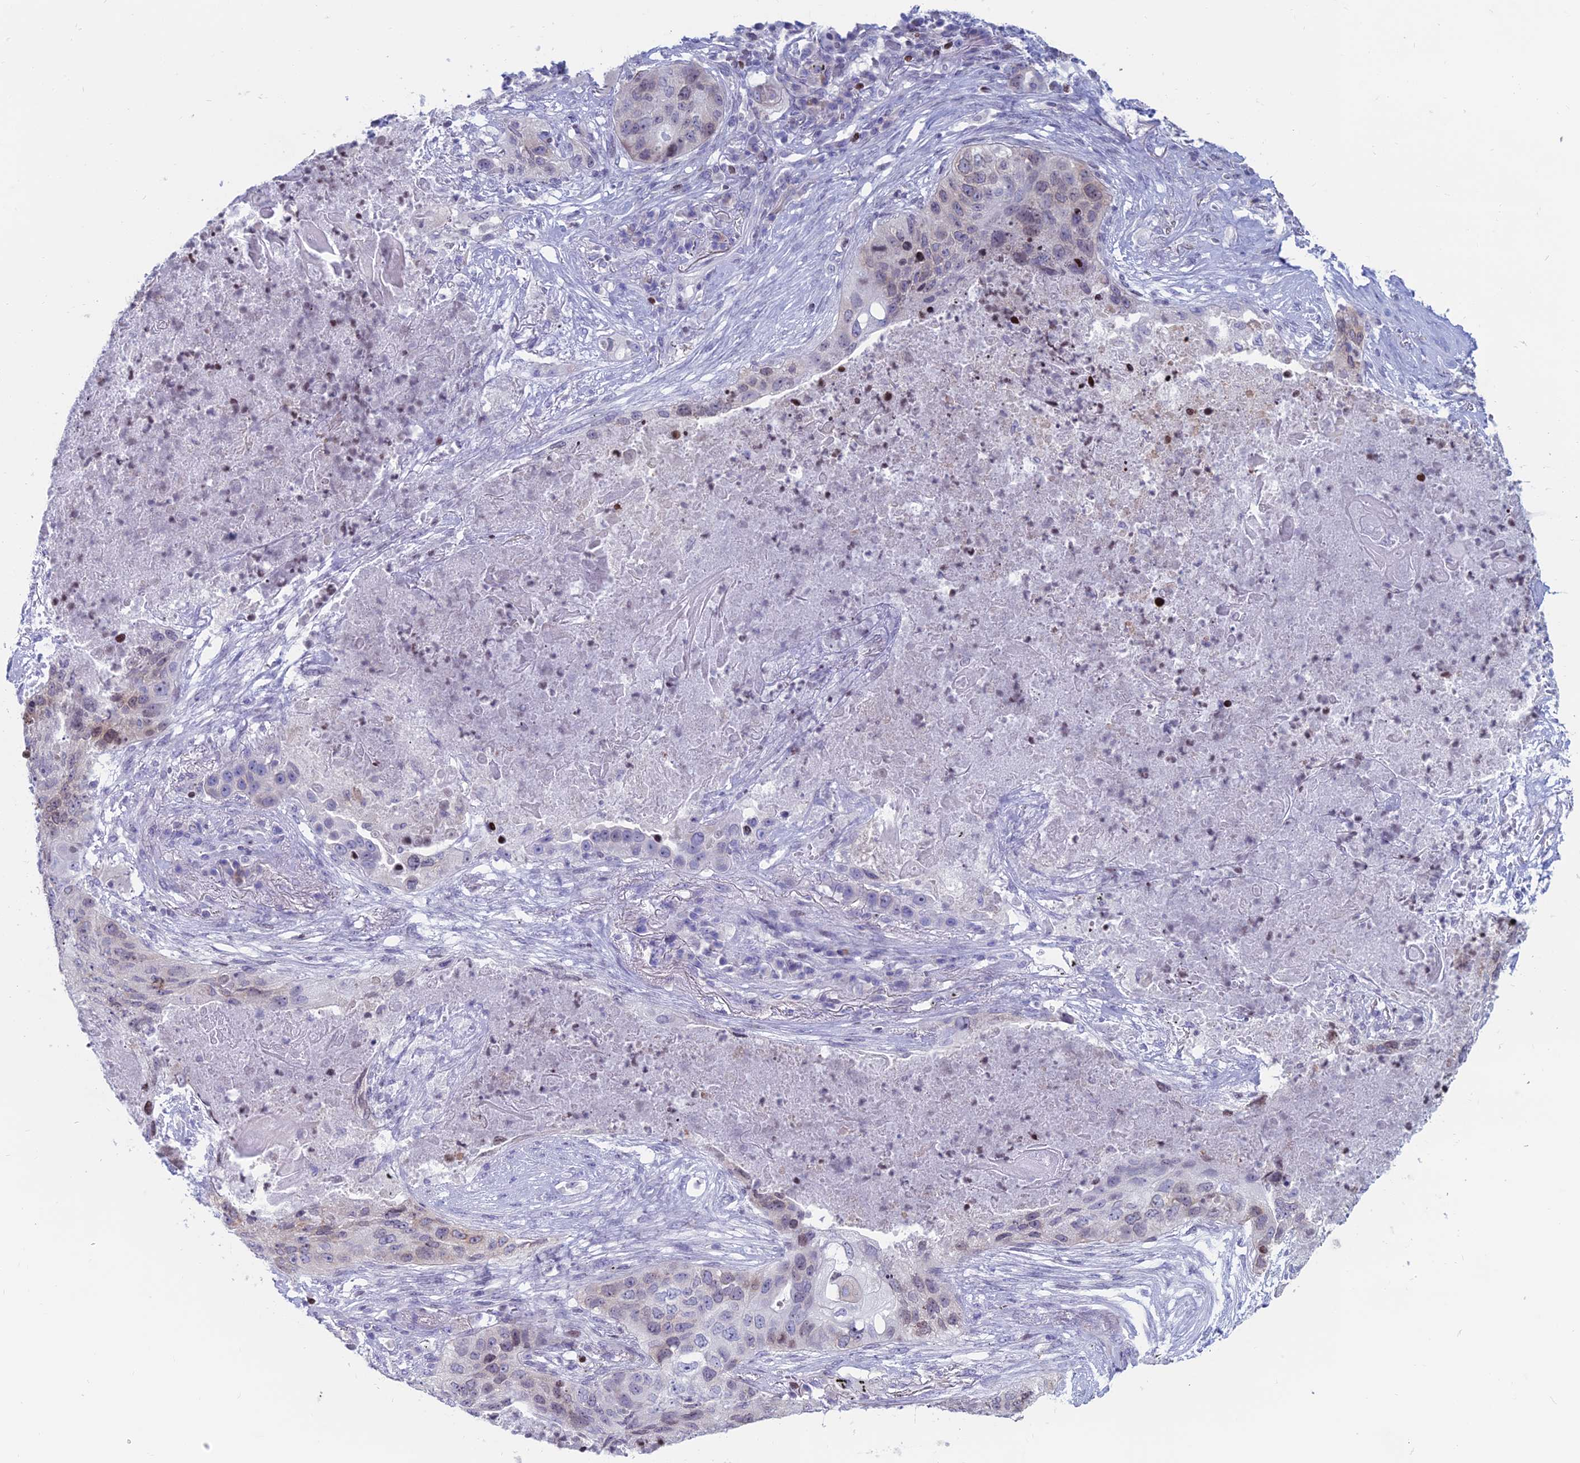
{"staining": {"intensity": "negative", "quantity": "none", "location": "none"}, "tissue": "lung cancer", "cell_type": "Tumor cells", "image_type": "cancer", "snomed": [{"axis": "morphology", "description": "Squamous cell carcinoma, NOS"}, {"axis": "topography", "description": "Lung"}], "caption": "There is no significant staining in tumor cells of lung cancer.", "gene": "CERS6", "patient": {"sex": "female", "age": 63}}